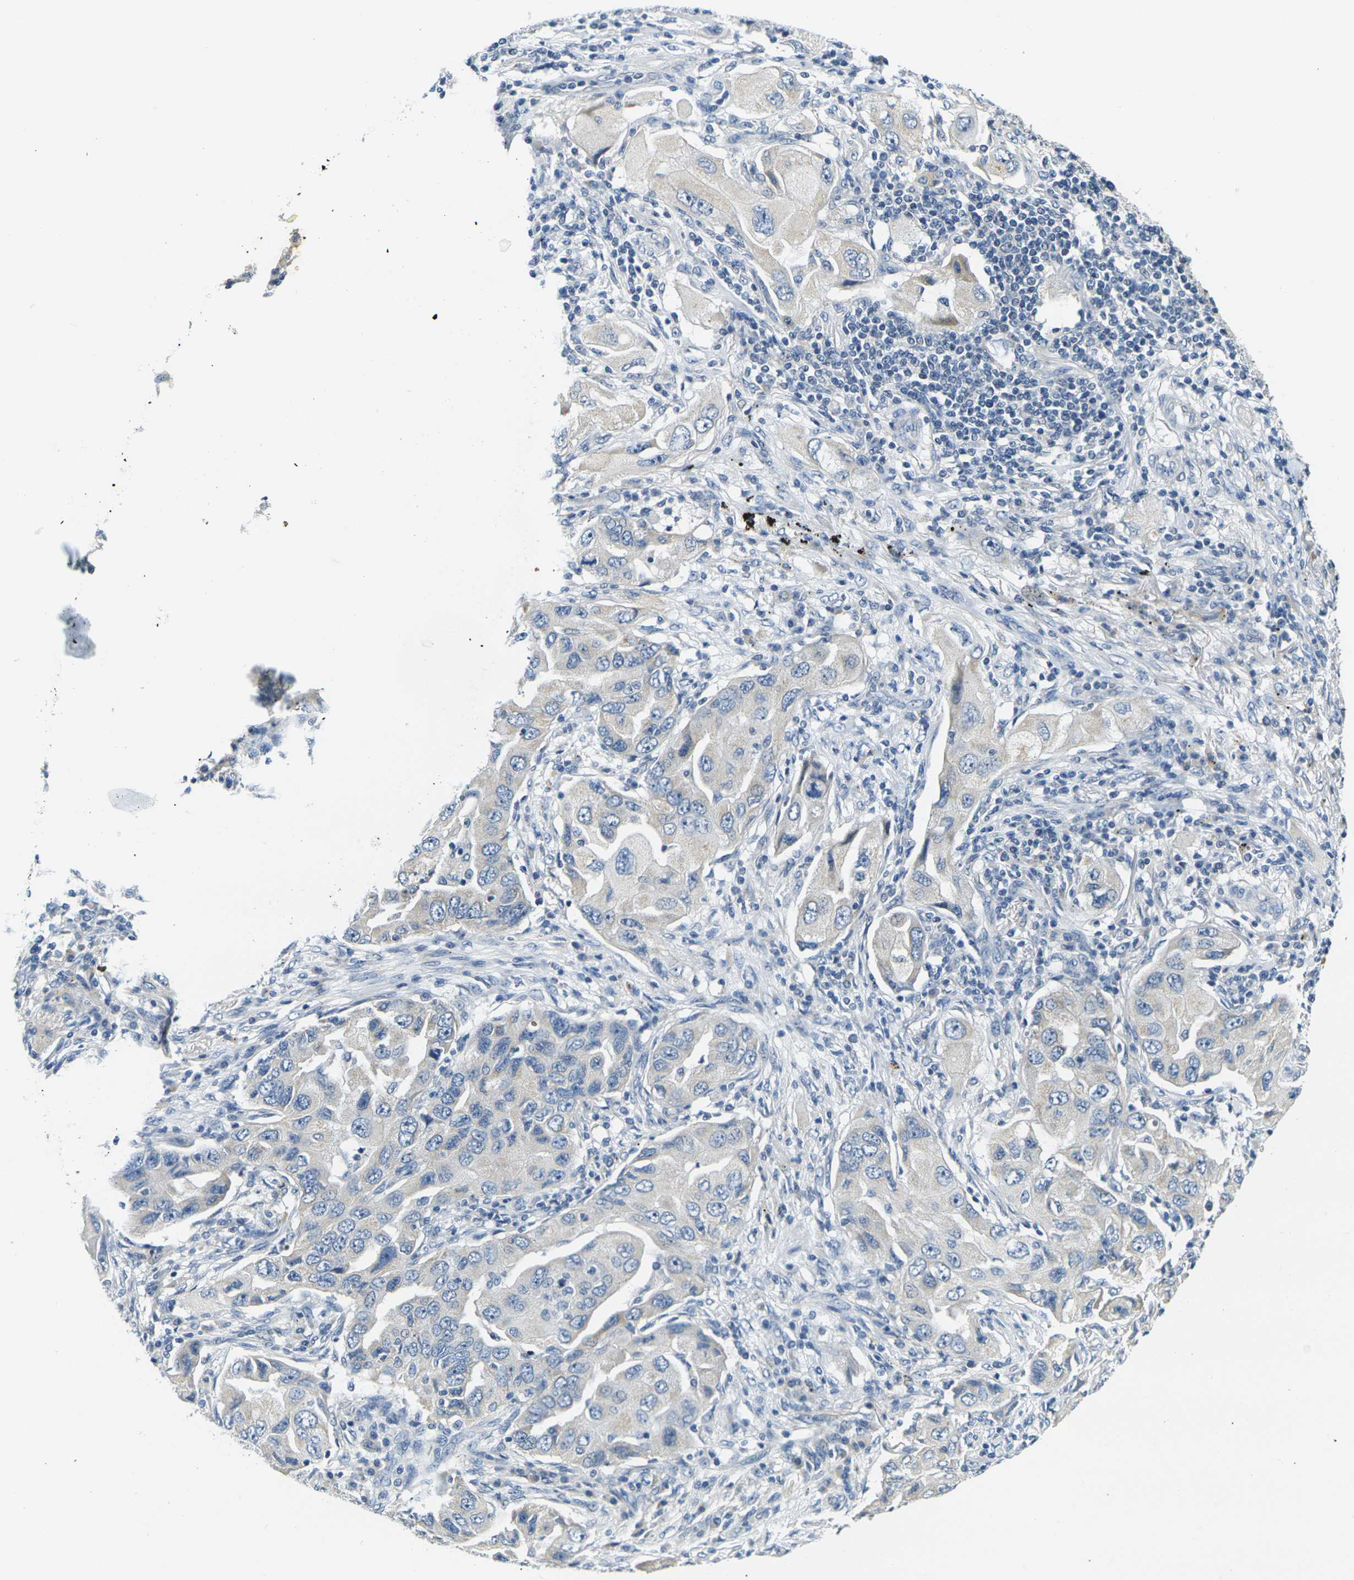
{"staining": {"intensity": "weak", "quantity": "<25%", "location": "cytoplasmic/membranous"}, "tissue": "lung cancer", "cell_type": "Tumor cells", "image_type": "cancer", "snomed": [{"axis": "morphology", "description": "Adenocarcinoma, NOS"}, {"axis": "topography", "description": "Lung"}], "caption": "Lung cancer was stained to show a protein in brown. There is no significant expression in tumor cells.", "gene": "SHISAL2B", "patient": {"sex": "female", "age": 65}}